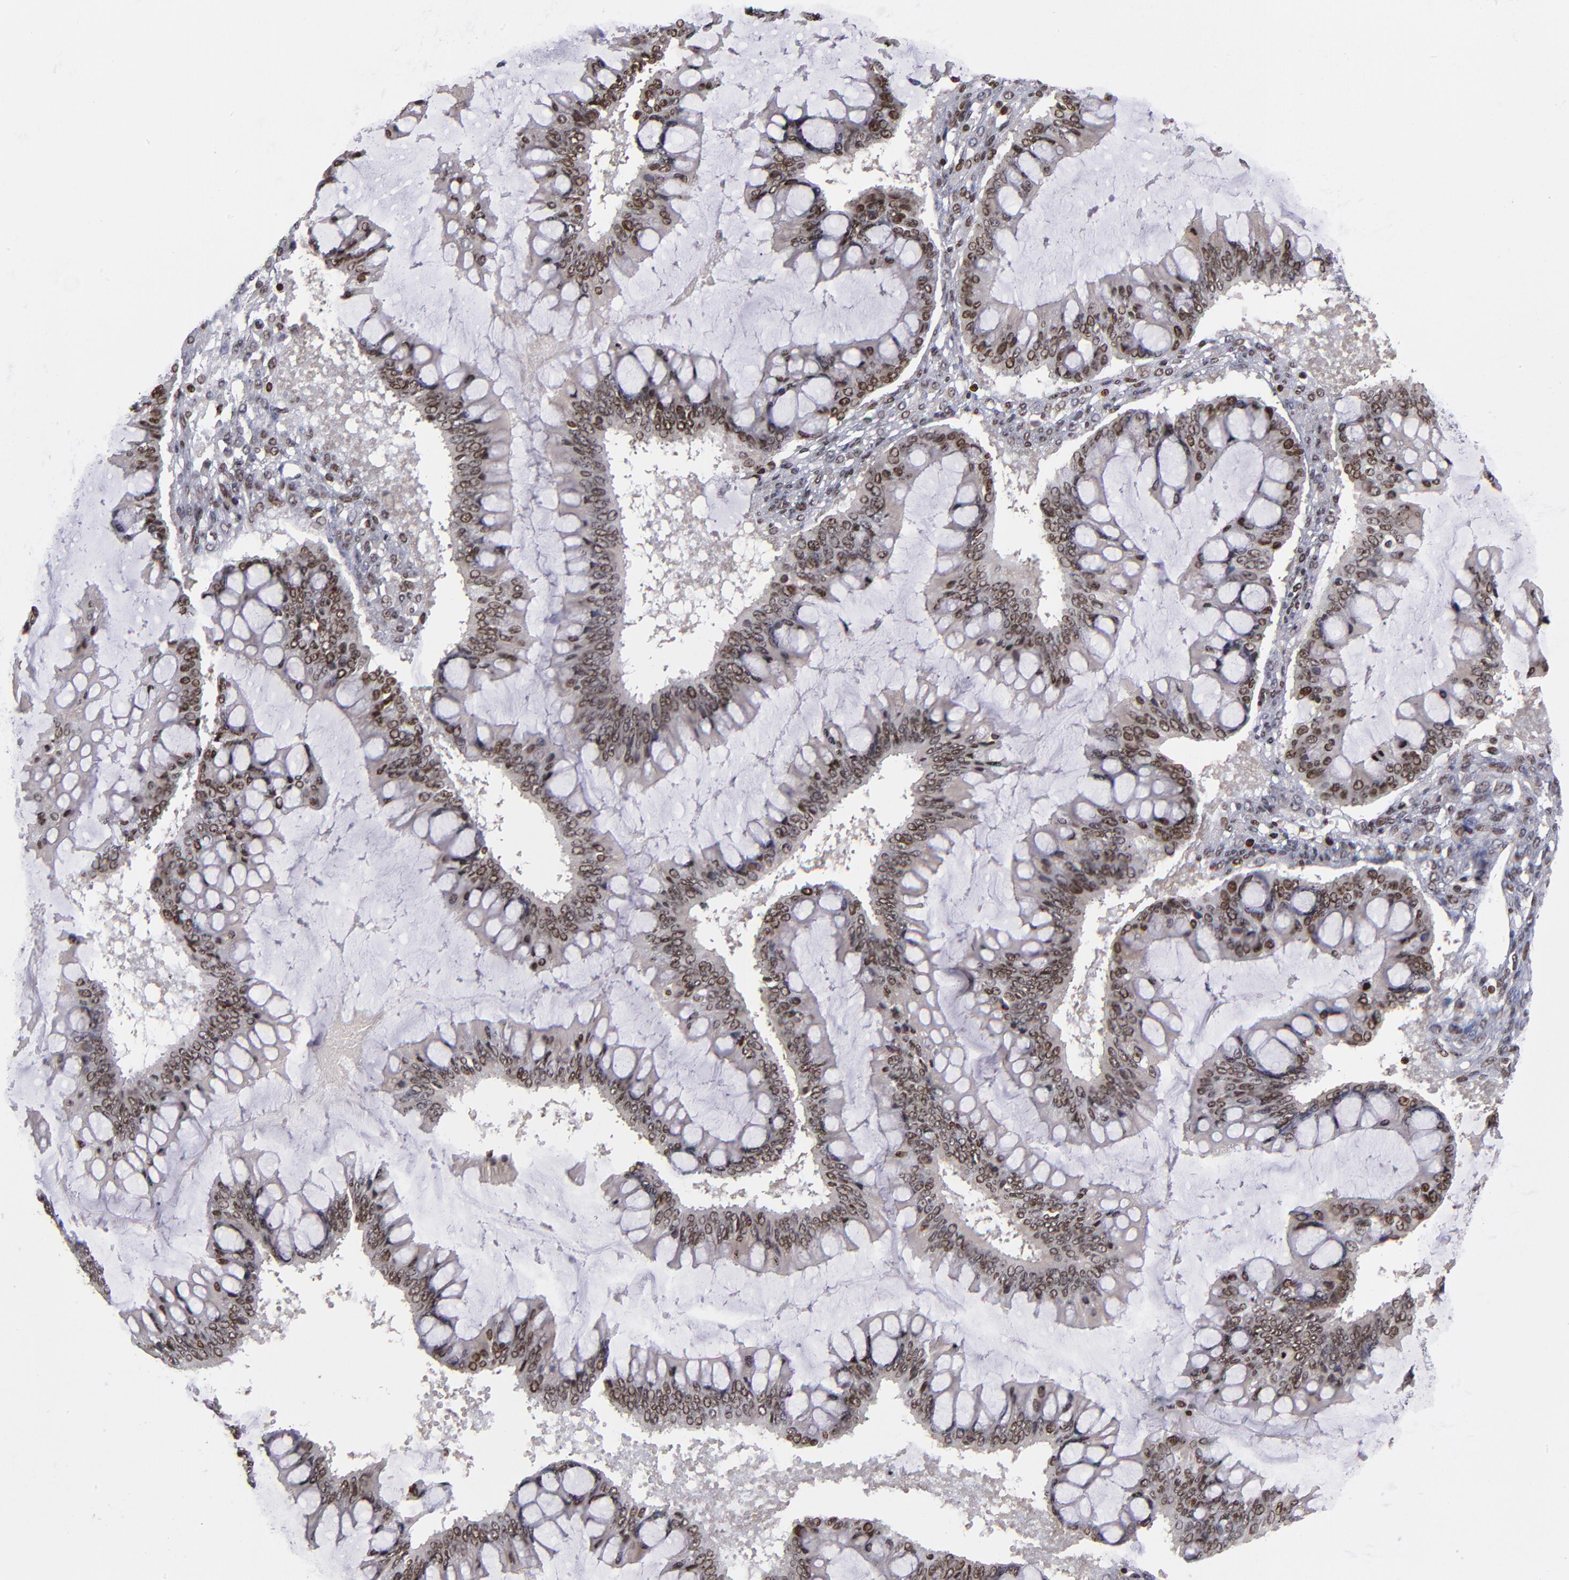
{"staining": {"intensity": "moderate", "quantity": ">75%", "location": "nuclear"}, "tissue": "ovarian cancer", "cell_type": "Tumor cells", "image_type": "cancer", "snomed": [{"axis": "morphology", "description": "Cystadenocarcinoma, mucinous, NOS"}, {"axis": "topography", "description": "Ovary"}], "caption": "DAB immunohistochemical staining of ovarian mucinous cystadenocarcinoma reveals moderate nuclear protein positivity in approximately >75% of tumor cells. (Stains: DAB in brown, nuclei in blue, Microscopy: brightfield microscopy at high magnification).", "gene": "KDM6A", "patient": {"sex": "female", "age": 73}}